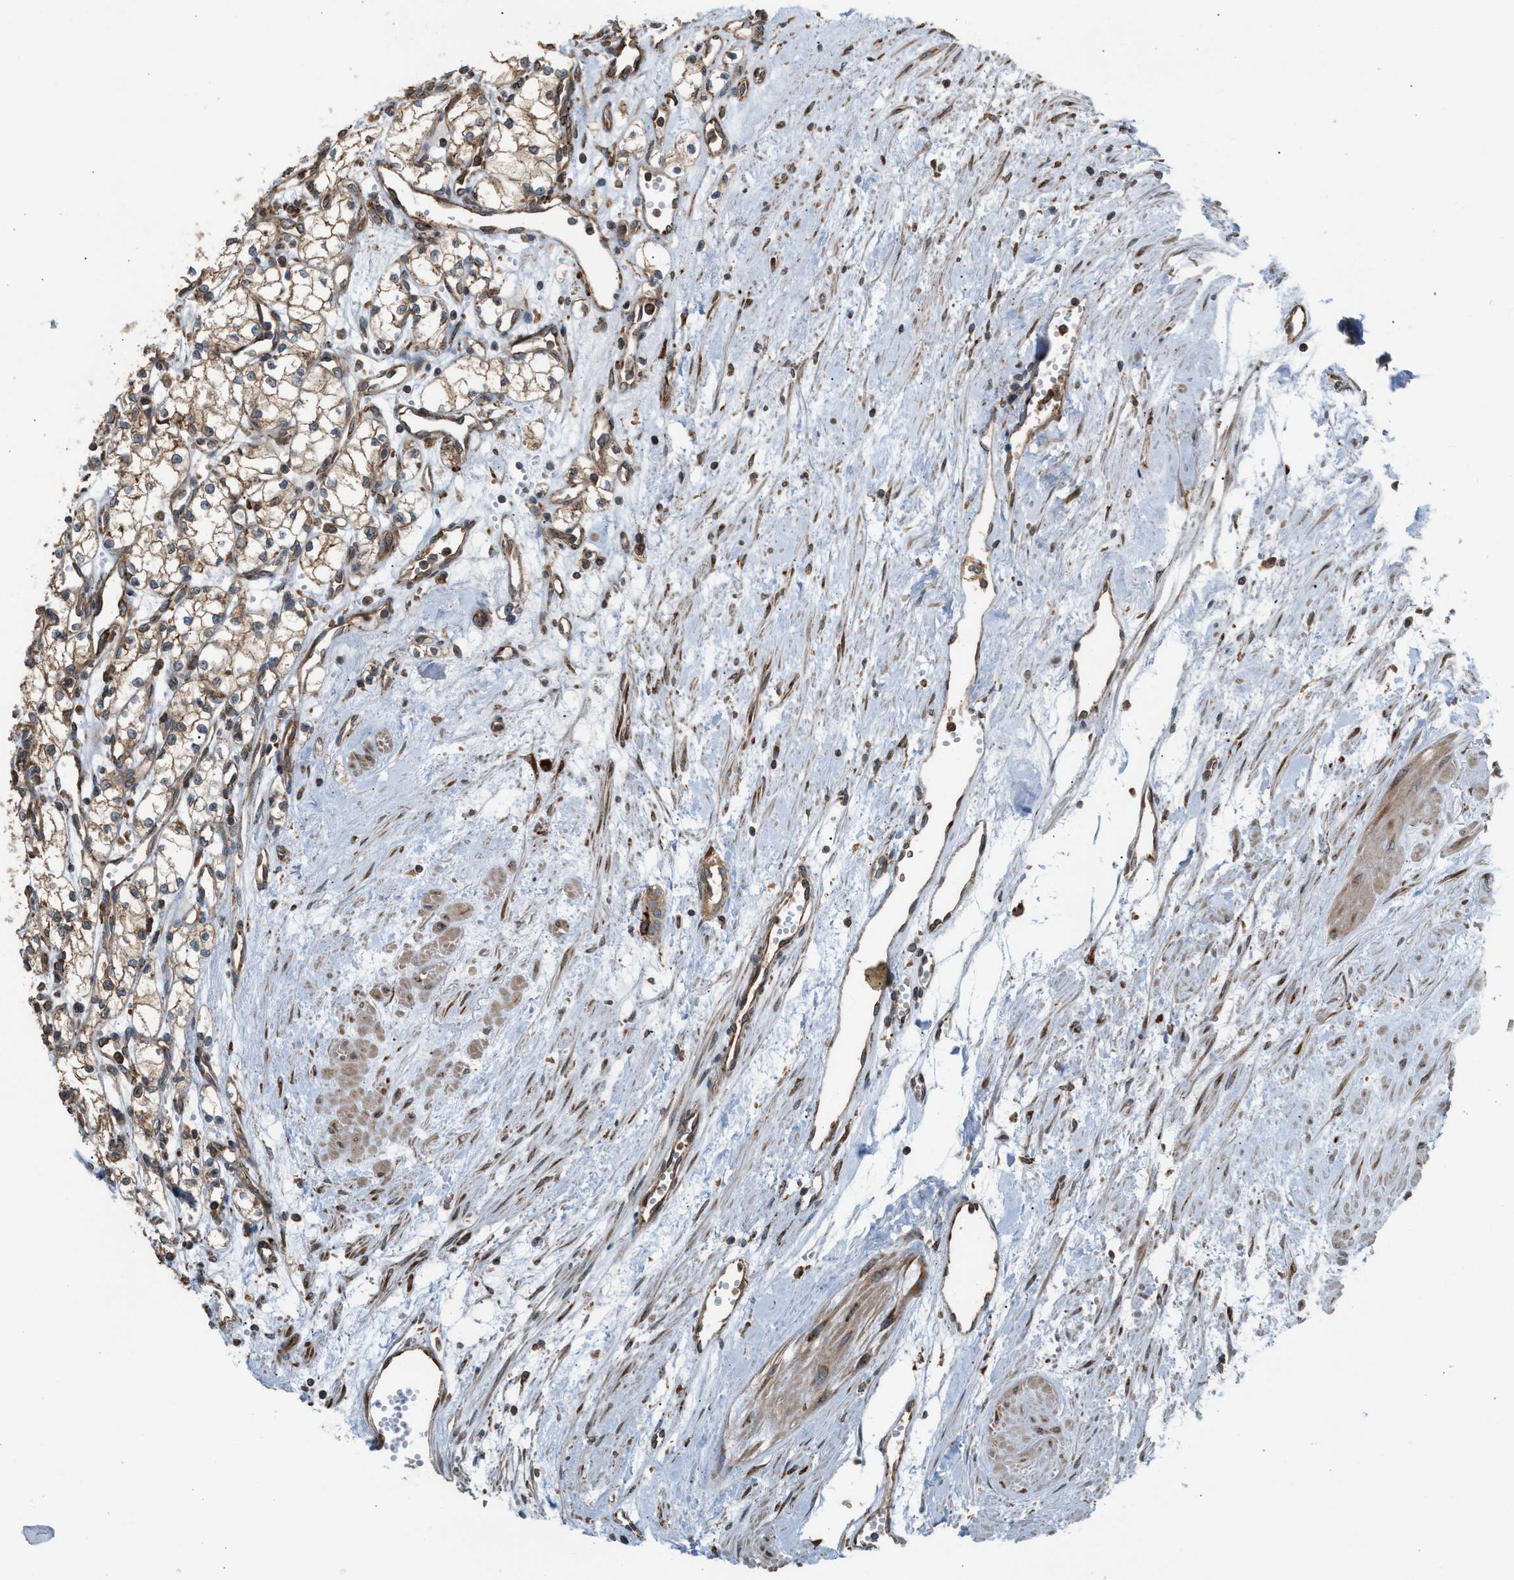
{"staining": {"intensity": "moderate", "quantity": ">75%", "location": "cytoplasmic/membranous"}, "tissue": "renal cancer", "cell_type": "Tumor cells", "image_type": "cancer", "snomed": [{"axis": "morphology", "description": "Adenocarcinoma, NOS"}, {"axis": "topography", "description": "Kidney"}], "caption": "The immunohistochemical stain labels moderate cytoplasmic/membranous staining in tumor cells of renal adenocarcinoma tissue.", "gene": "BAIAP2L1", "patient": {"sex": "male", "age": 59}}